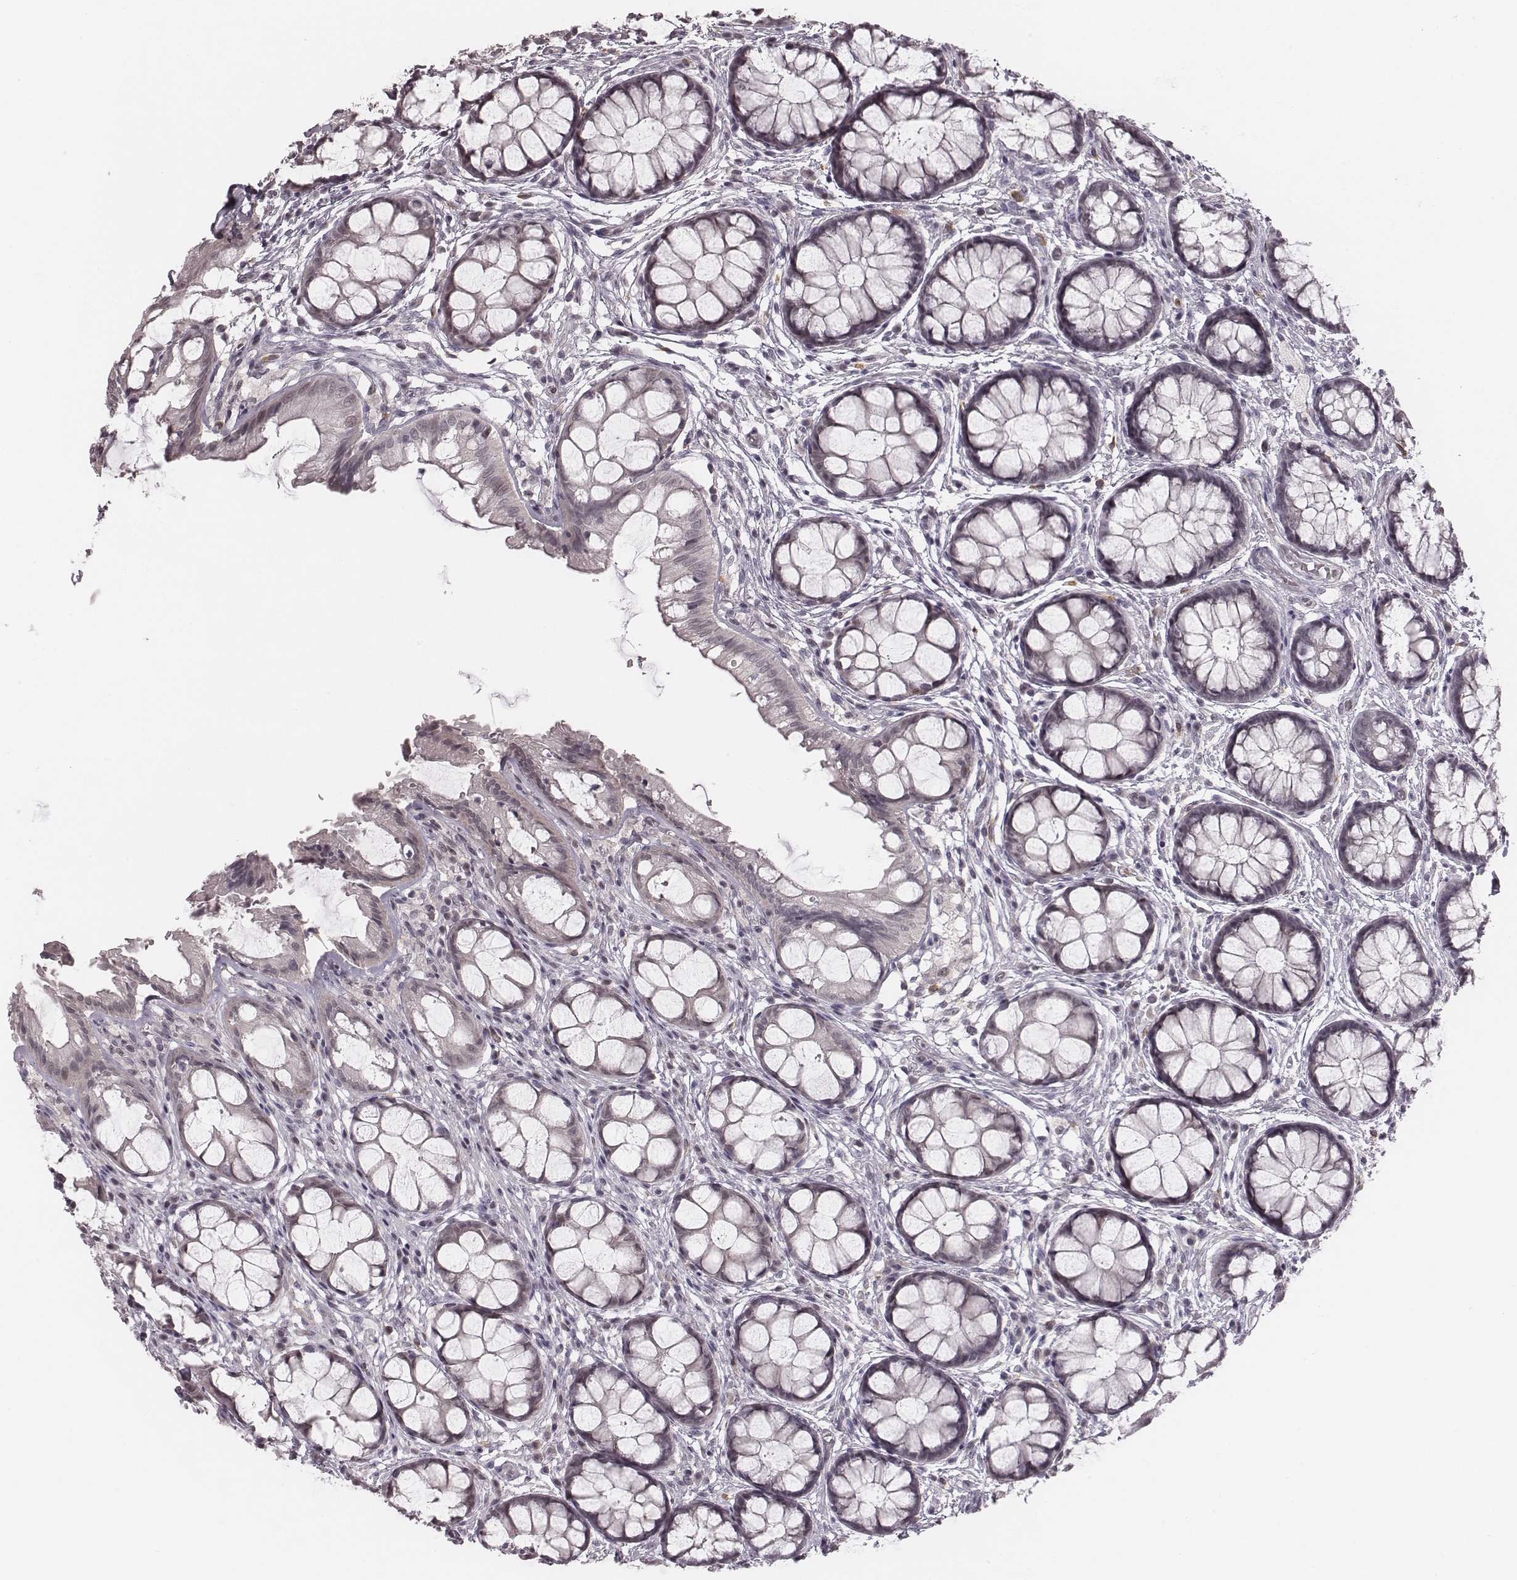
{"staining": {"intensity": "negative", "quantity": "none", "location": "none"}, "tissue": "rectum", "cell_type": "Glandular cells", "image_type": "normal", "snomed": [{"axis": "morphology", "description": "Normal tissue, NOS"}, {"axis": "topography", "description": "Rectum"}], "caption": "Immunohistochemistry of benign rectum exhibits no staining in glandular cells. Brightfield microscopy of immunohistochemistry (IHC) stained with DAB (3,3'-diaminobenzidine) (brown) and hematoxylin (blue), captured at high magnification.", "gene": "RPGRIP1", "patient": {"sex": "female", "age": 62}}